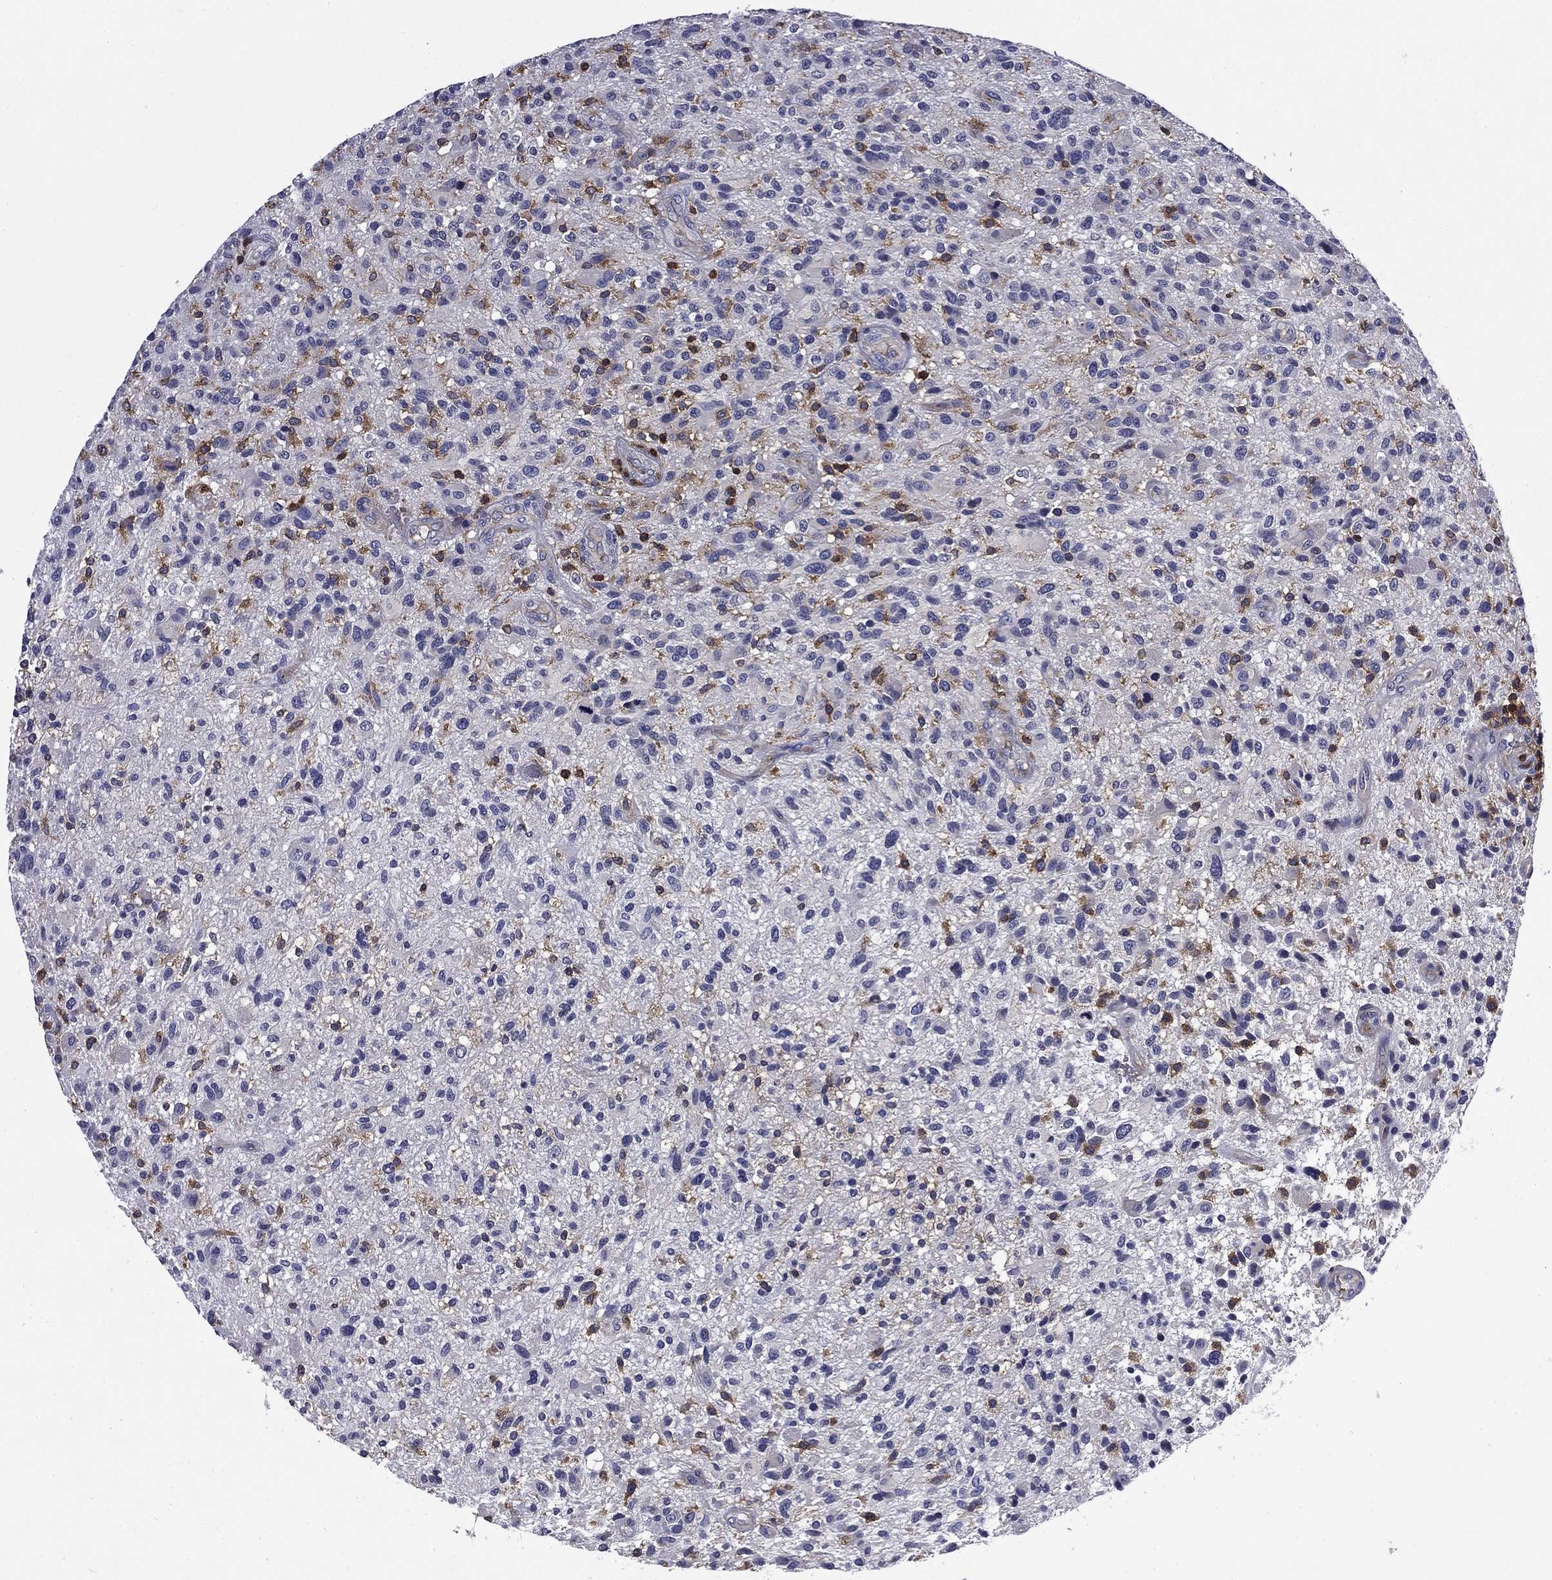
{"staining": {"intensity": "moderate", "quantity": "<25%", "location": "cytoplasmic/membranous"}, "tissue": "glioma", "cell_type": "Tumor cells", "image_type": "cancer", "snomed": [{"axis": "morphology", "description": "Glioma, malignant, High grade"}, {"axis": "topography", "description": "Brain"}], "caption": "Human glioma stained with a brown dye reveals moderate cytoplasmic/membranous positive positivity in about <25% of tumor cells.", "gene": "ARHGAP45", "patient": {"sex": "male", "age": 47}}